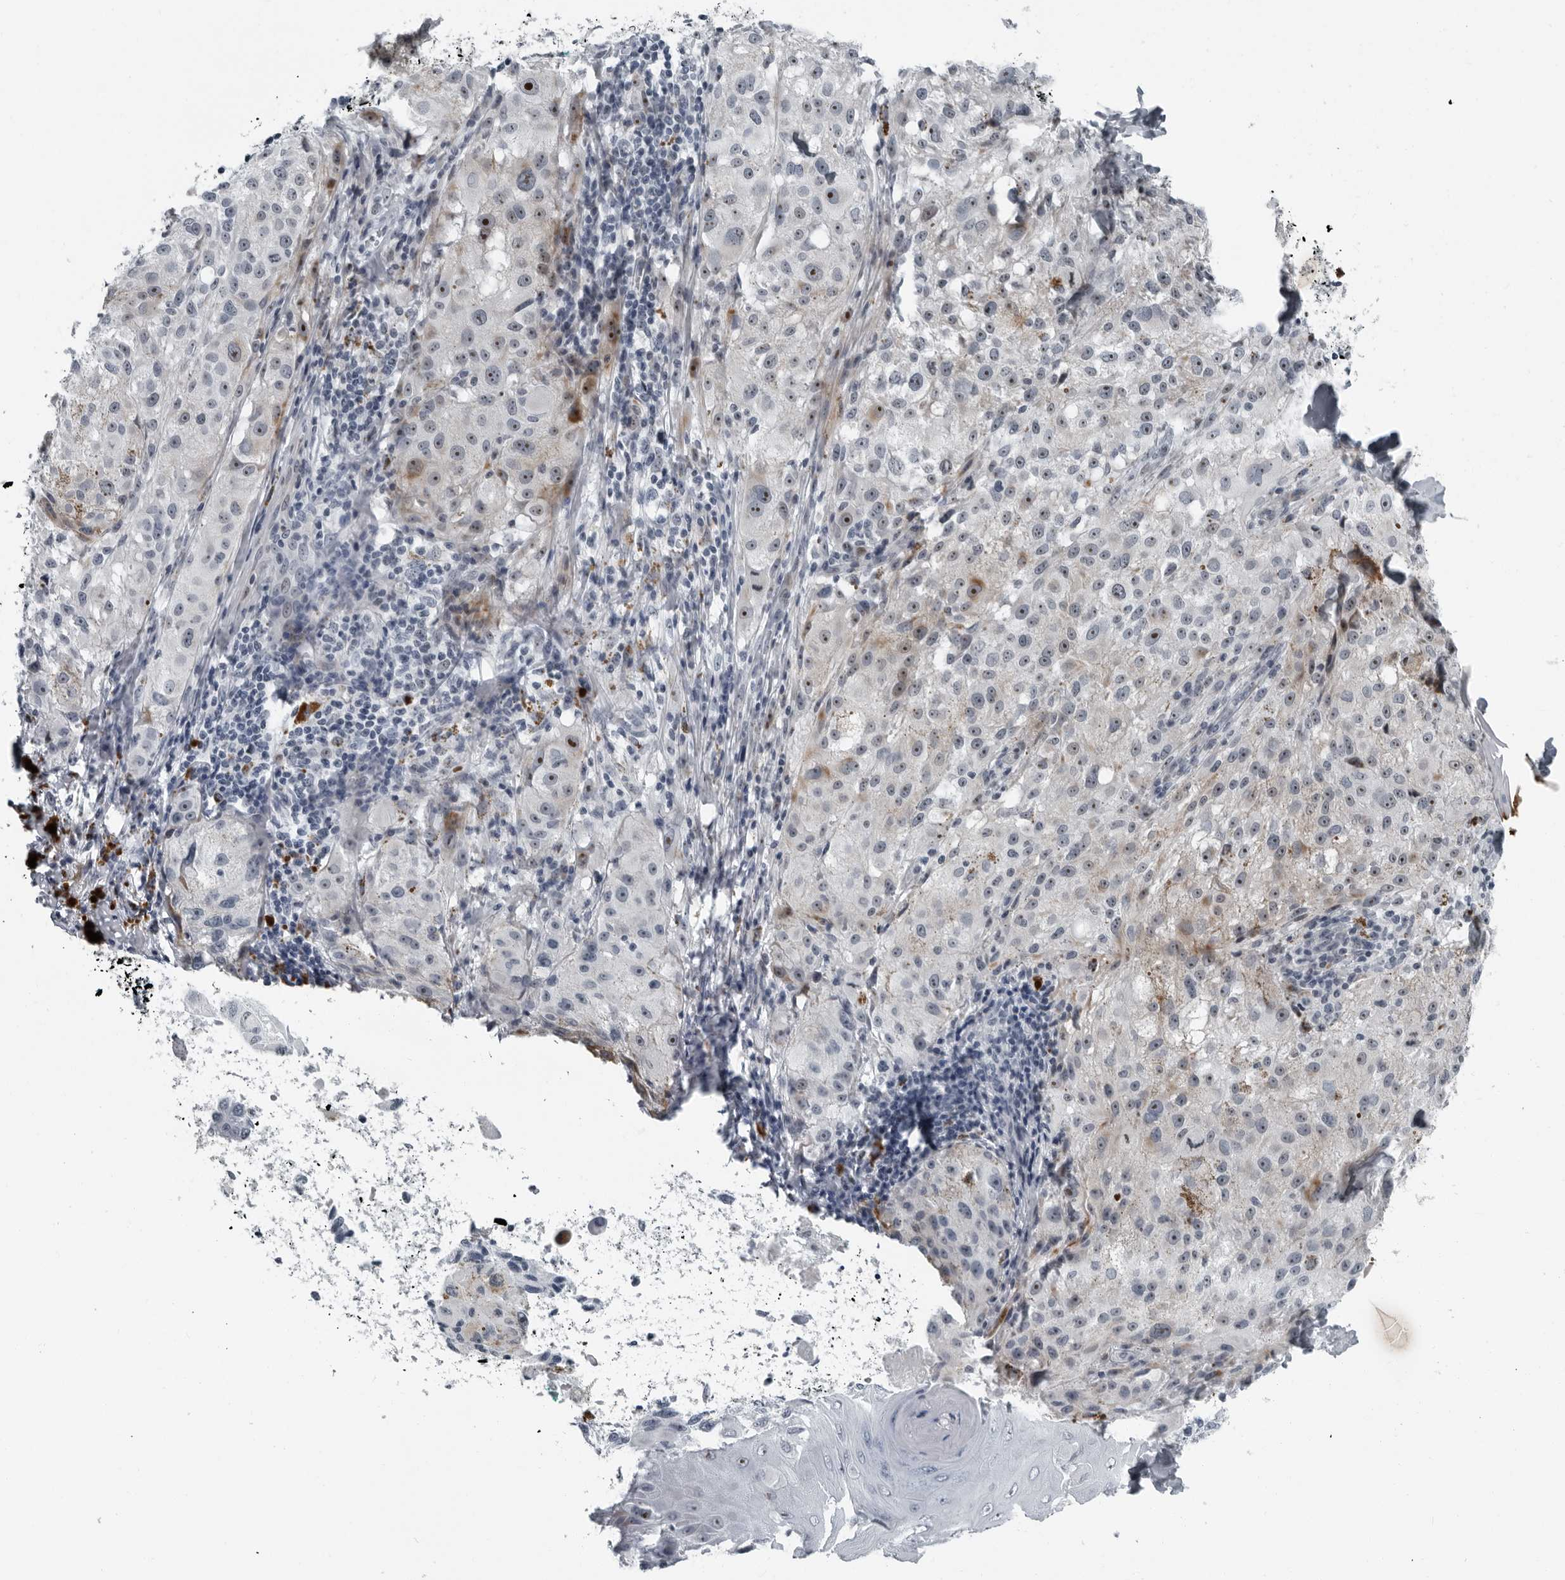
{"staining": {"intensity": "moderate", "quantity": "25%-75%", "location": "nuclear"}, "tissue": "melanoma", "cell_type": "Tumor cells", "image_type": "cancer", "snomed": [{"axis": "morphology", "description": "Malignant melanoma, NOS"}, {"axis": "topography", "description": "Skin"}], "caption": "Melanoma stained for a protein exhibits moderate nuclear positivity in tumor cells. (Stains: DAB (3,3'-diaminobenzidine) in brown, nuclei in blue, Microscopy: brightfield microscopy at high magnification).", "gene": "PDCD11", "patient": {"sex": "female", "age": 73}}